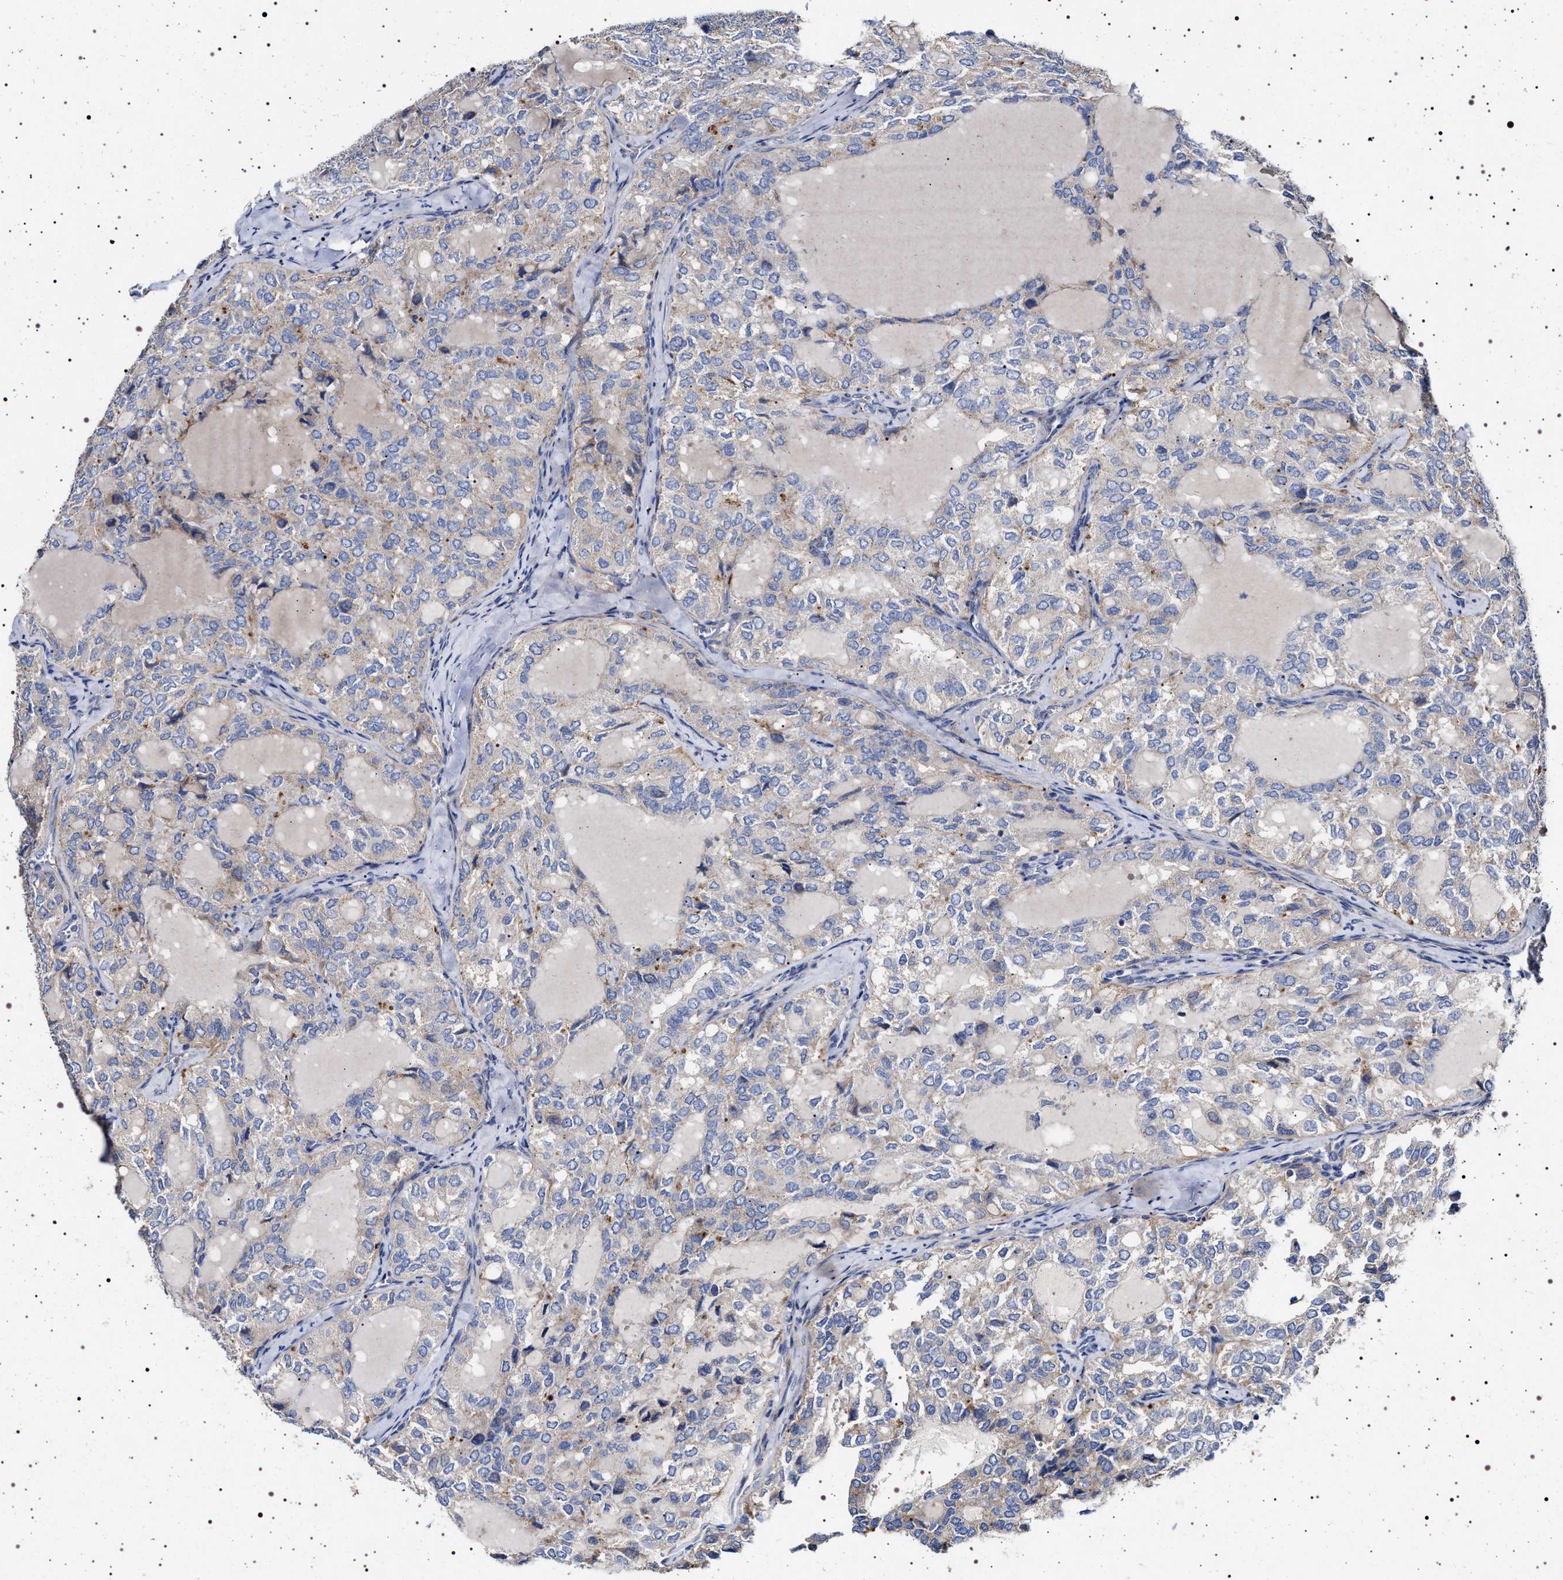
{"staining": {"intensity": "negative", "quantity": "none", "location": "none"}, "tissue": "thyroid cancer", "cell_type": "Tumor cells", "image_type": "cancer", "snomed": [{"axis": "morphology", "description": "Follicular adenoma carcinoma, NOS"}, {"axis": "topography", "description": "Thyroid gland"}], "caption": "Tumor cells are negative for protein expression in human thyroid cancer (follicular adenoma carcinoma). (DAB (3,3'-diaminobenzidine) immunohistochemistry (IHC) with hematoxylin counter stain).", "gene": "NAALADL2", "patient": {"sex": "male", "age": 75}}